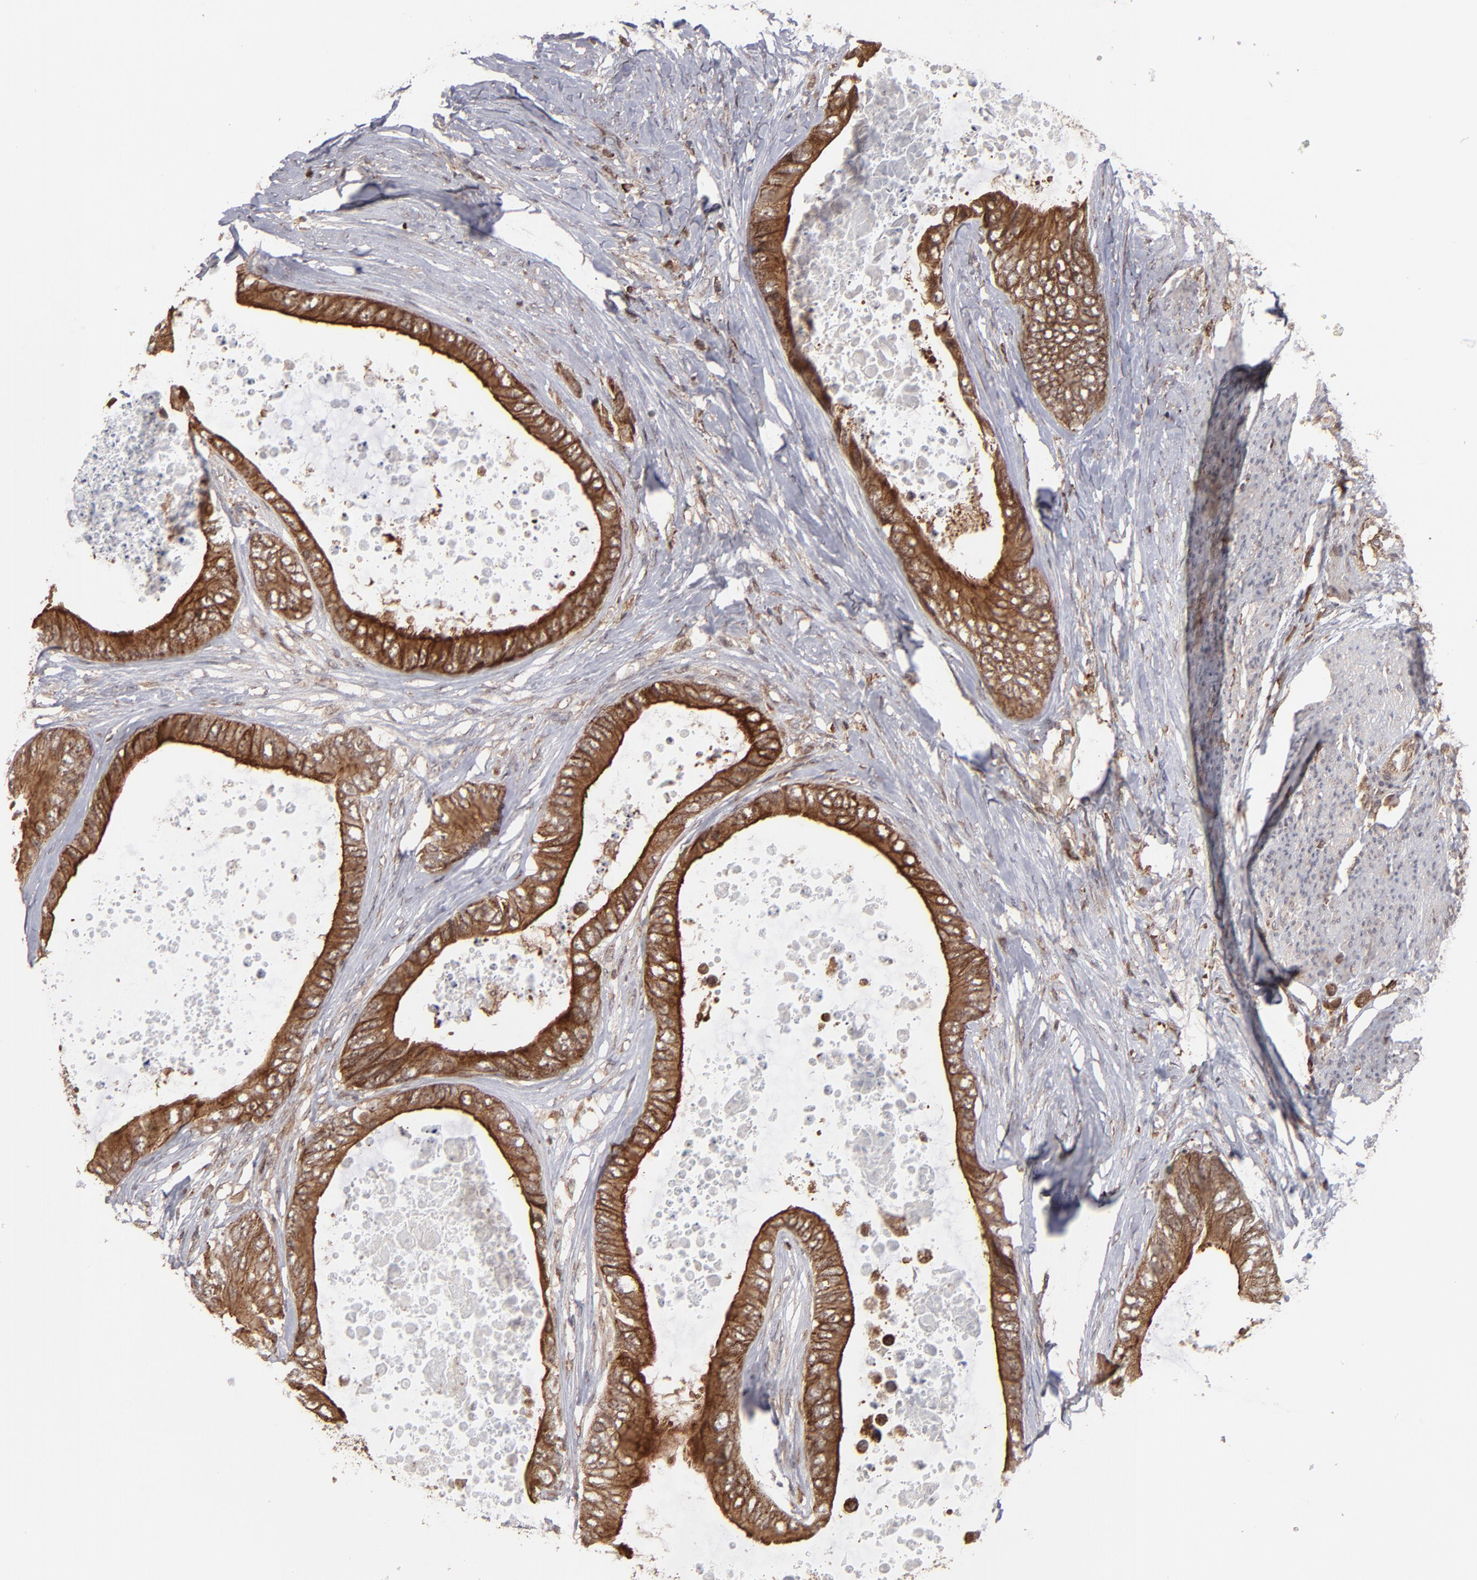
{"staining": {"intensity": "strong", "quantity": ">75%", "location": "cytoplasmic/membranous"}, "tissue": "colorectal cancer", "cell_type": "Tumor cells", "image_type": "cancer", "snomed": [{"axis": "morphology", "description": "Normal tissue, NOS"}, {"axis": "morphology", "description": "Adenocarcinoma, NOS"}, {"axis": "topography", "description": "Rectum"}, {"axis": "topography", "description": "Peripheral nerve tissue"}], "caption": "This is a histology image of immunohistochemistry staining of colorectal cancer, which shows strong positivity in the cytoplasmic/membranous of tumor cells.", "gene": "RGS6", "patient": {"sex": "female", "age": 77}}